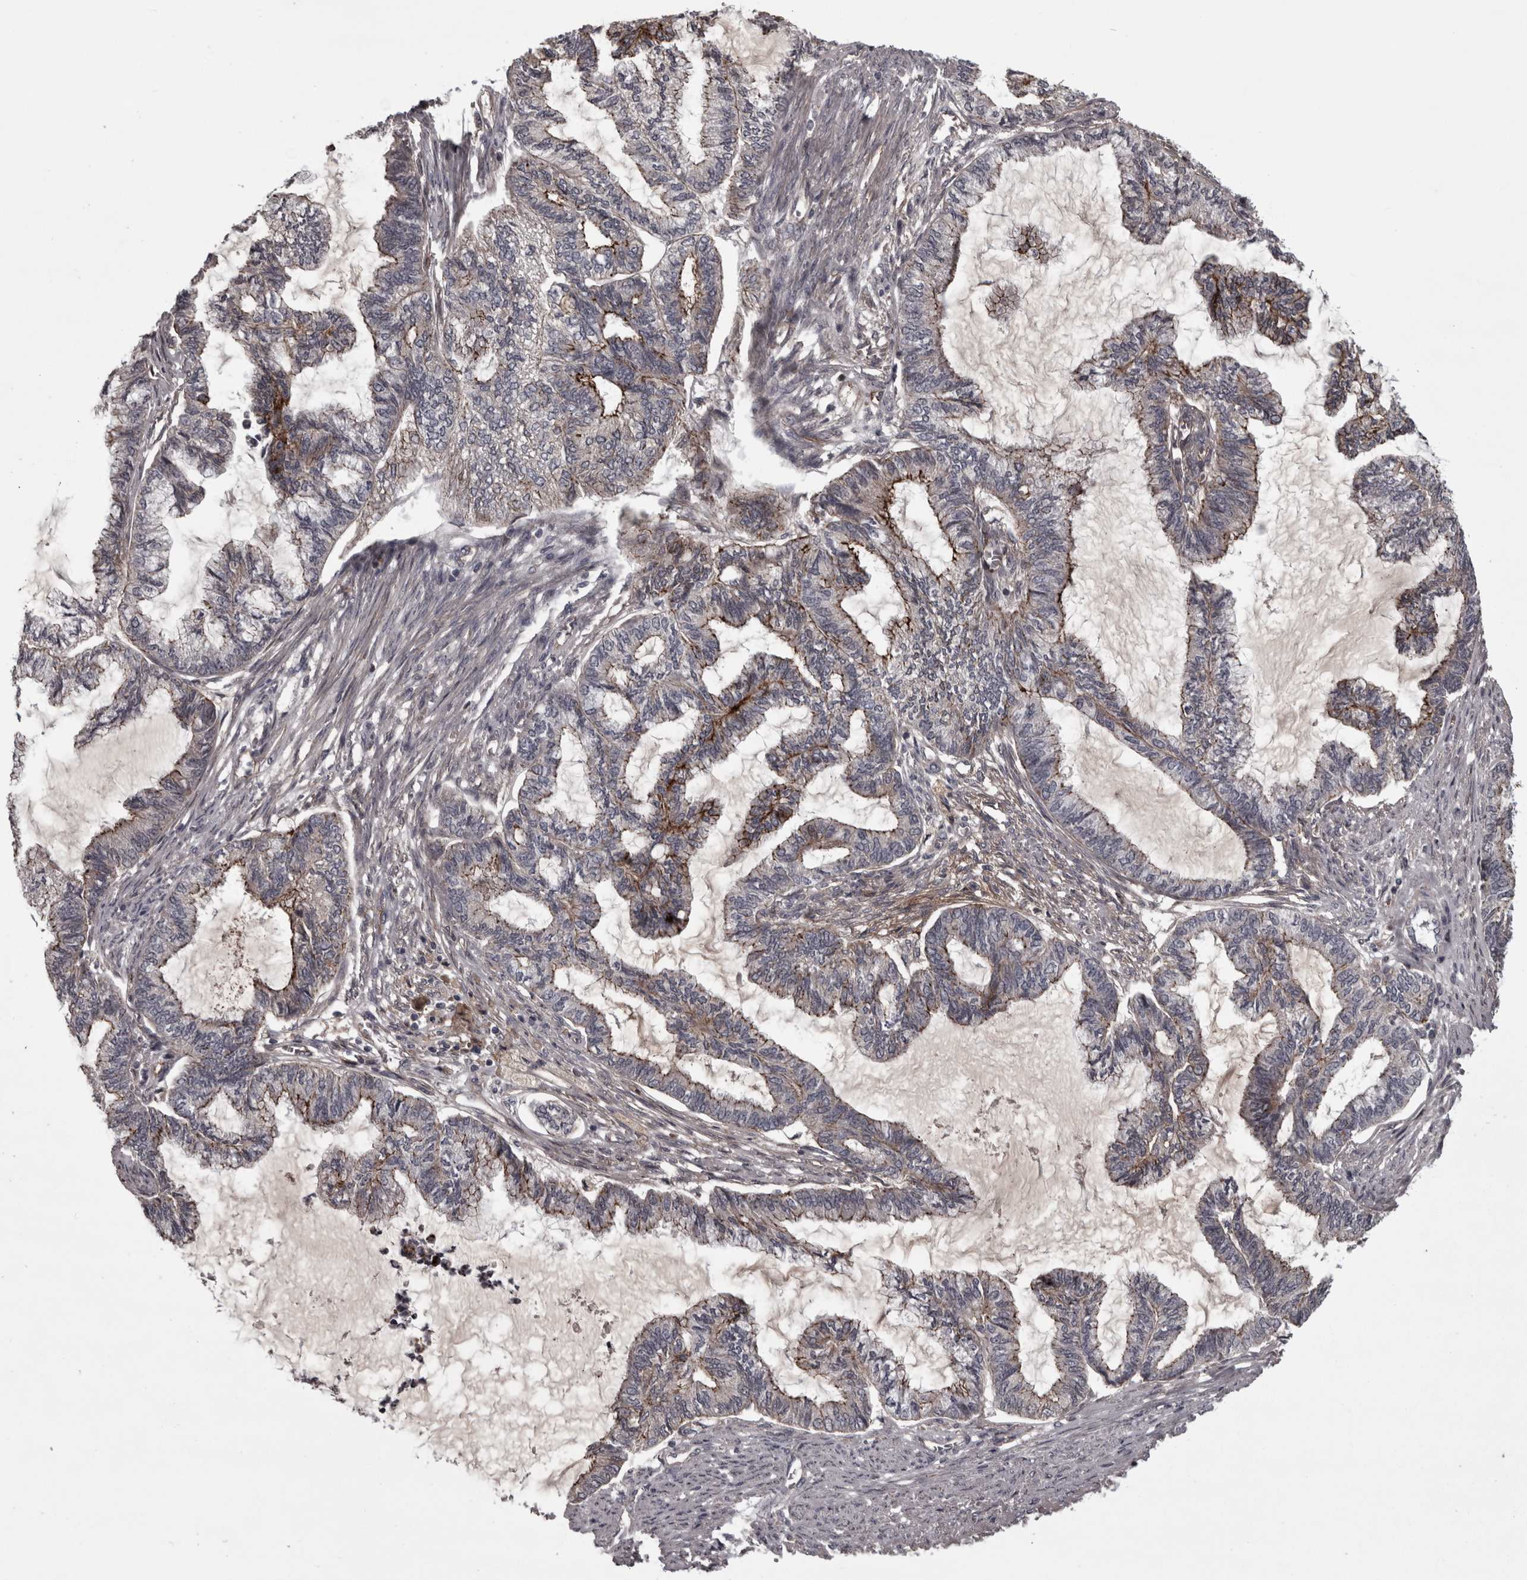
{"staining": {"intensity": "moderate", "quantity": "<25%", "location": "cytoplasmic/membranous"}, "tissue": "endometrial cancer", "cell_type": "Tumor cells", "image_type": "cancer", "snomed": [{"axis": "morphology", "description": "Adenocarcinoma, NOS"}, {"axis": "topography", "description": "Endometrium"}], "caption": "Endometrial cancer (adenocarcinoma) stained with immunohistochemistry (IHC) demonstrates moderate cytoplasmic/membranous expression in approximately <25% of tumor cells.", "gene": "PCDH17", "patient": {"sex": "female", "age": 86}}